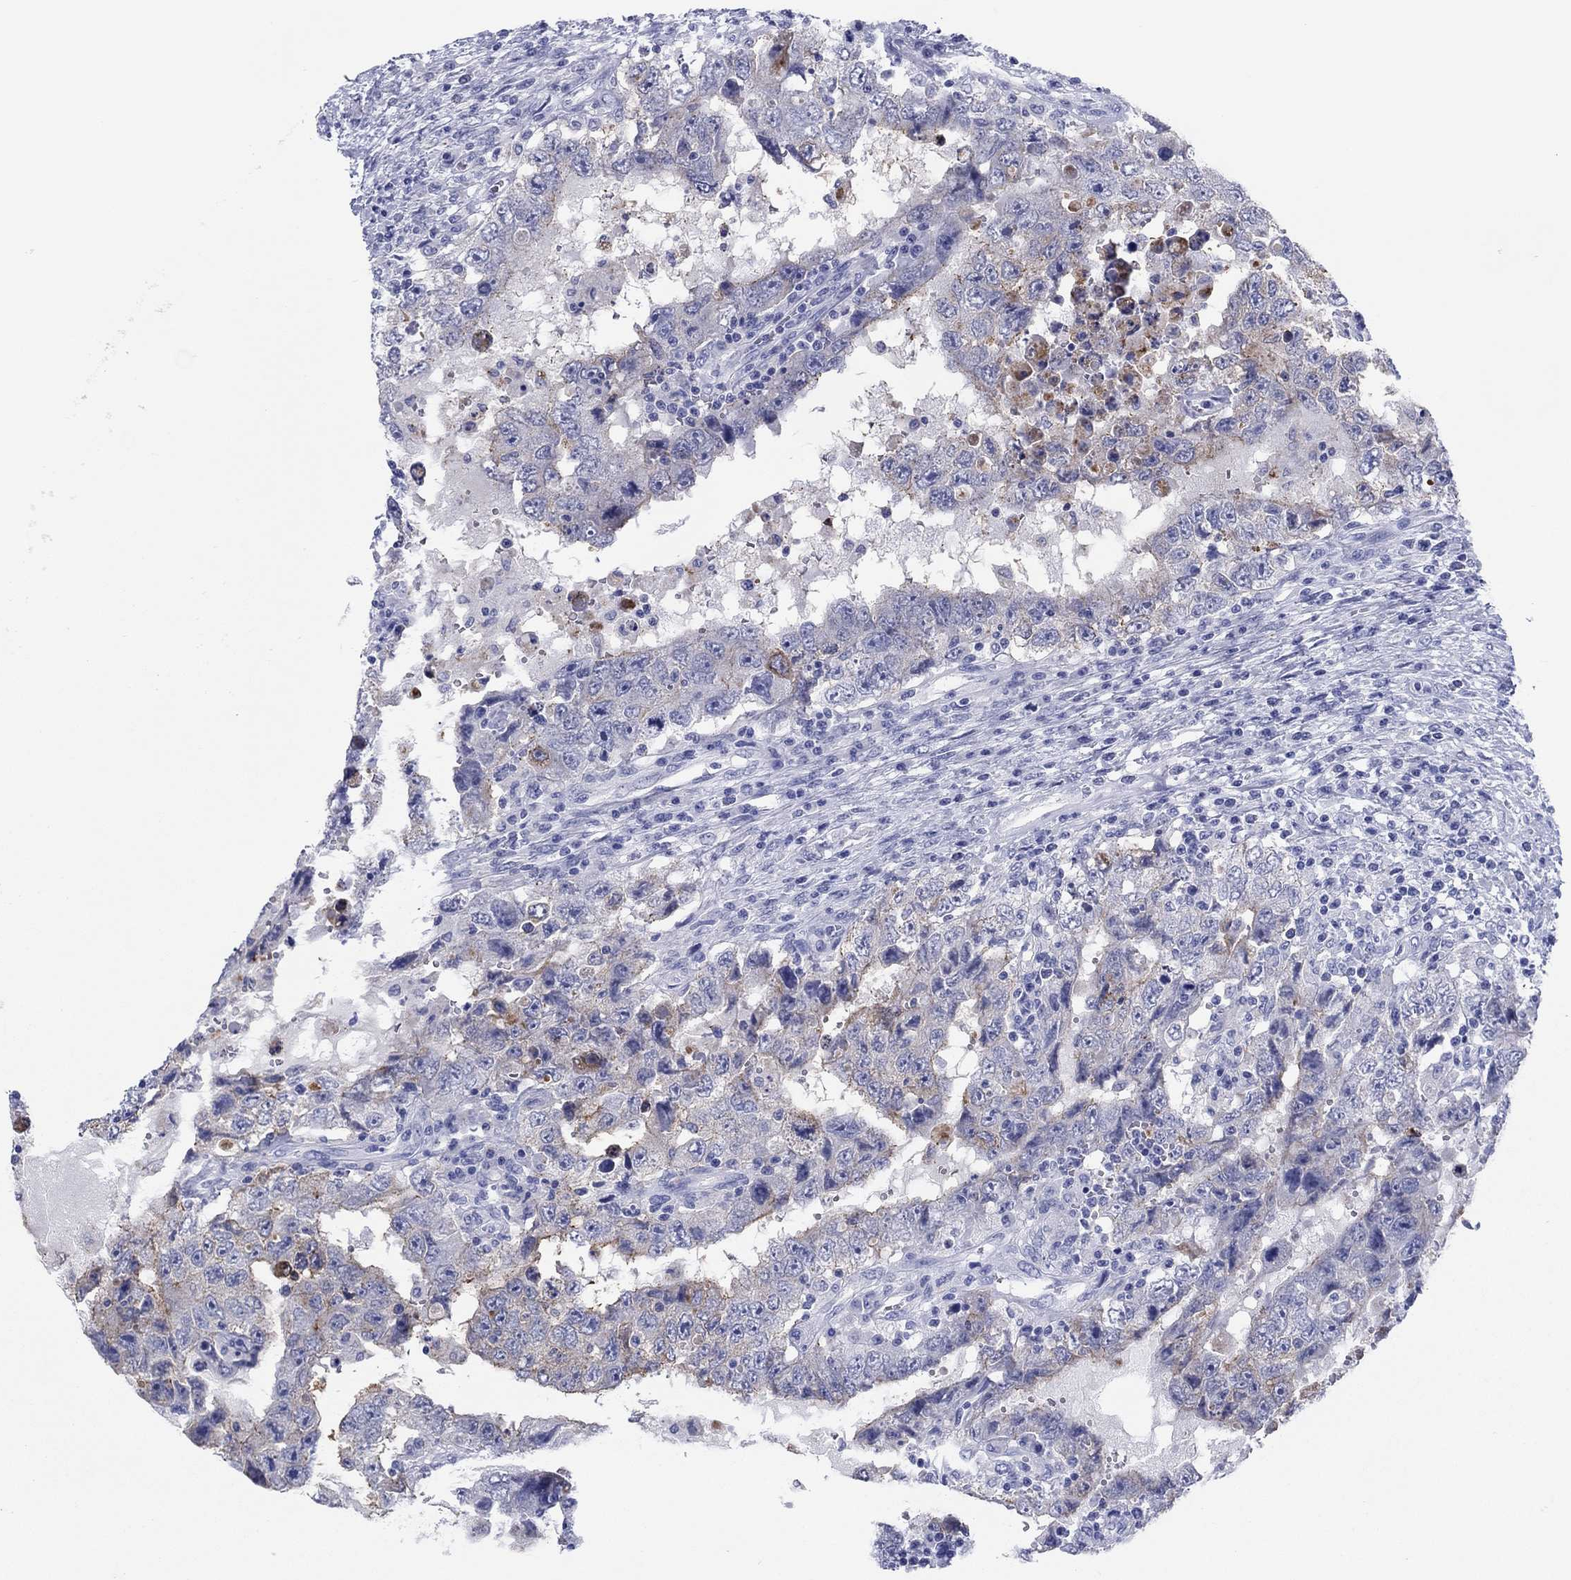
{"staining": {"intensity": "weak", "quantity": "<25%", "location": "cytoplasmic/membranous"}, "tissue": "testis cancer", "cell_type": "Tumor cells", "image_type": "cancer", "snomed": [{"axis": "morphology", "description": "Carcinoma, Embryonal, NOS"}, {"axis": "topography", "description": "Testis"}], "caption": "This is an IHC micrograph of testis cancer. There is no staining in tumor cells.", "gene": "ERICH3", "patient": {"sex": "male", "age": 26}}